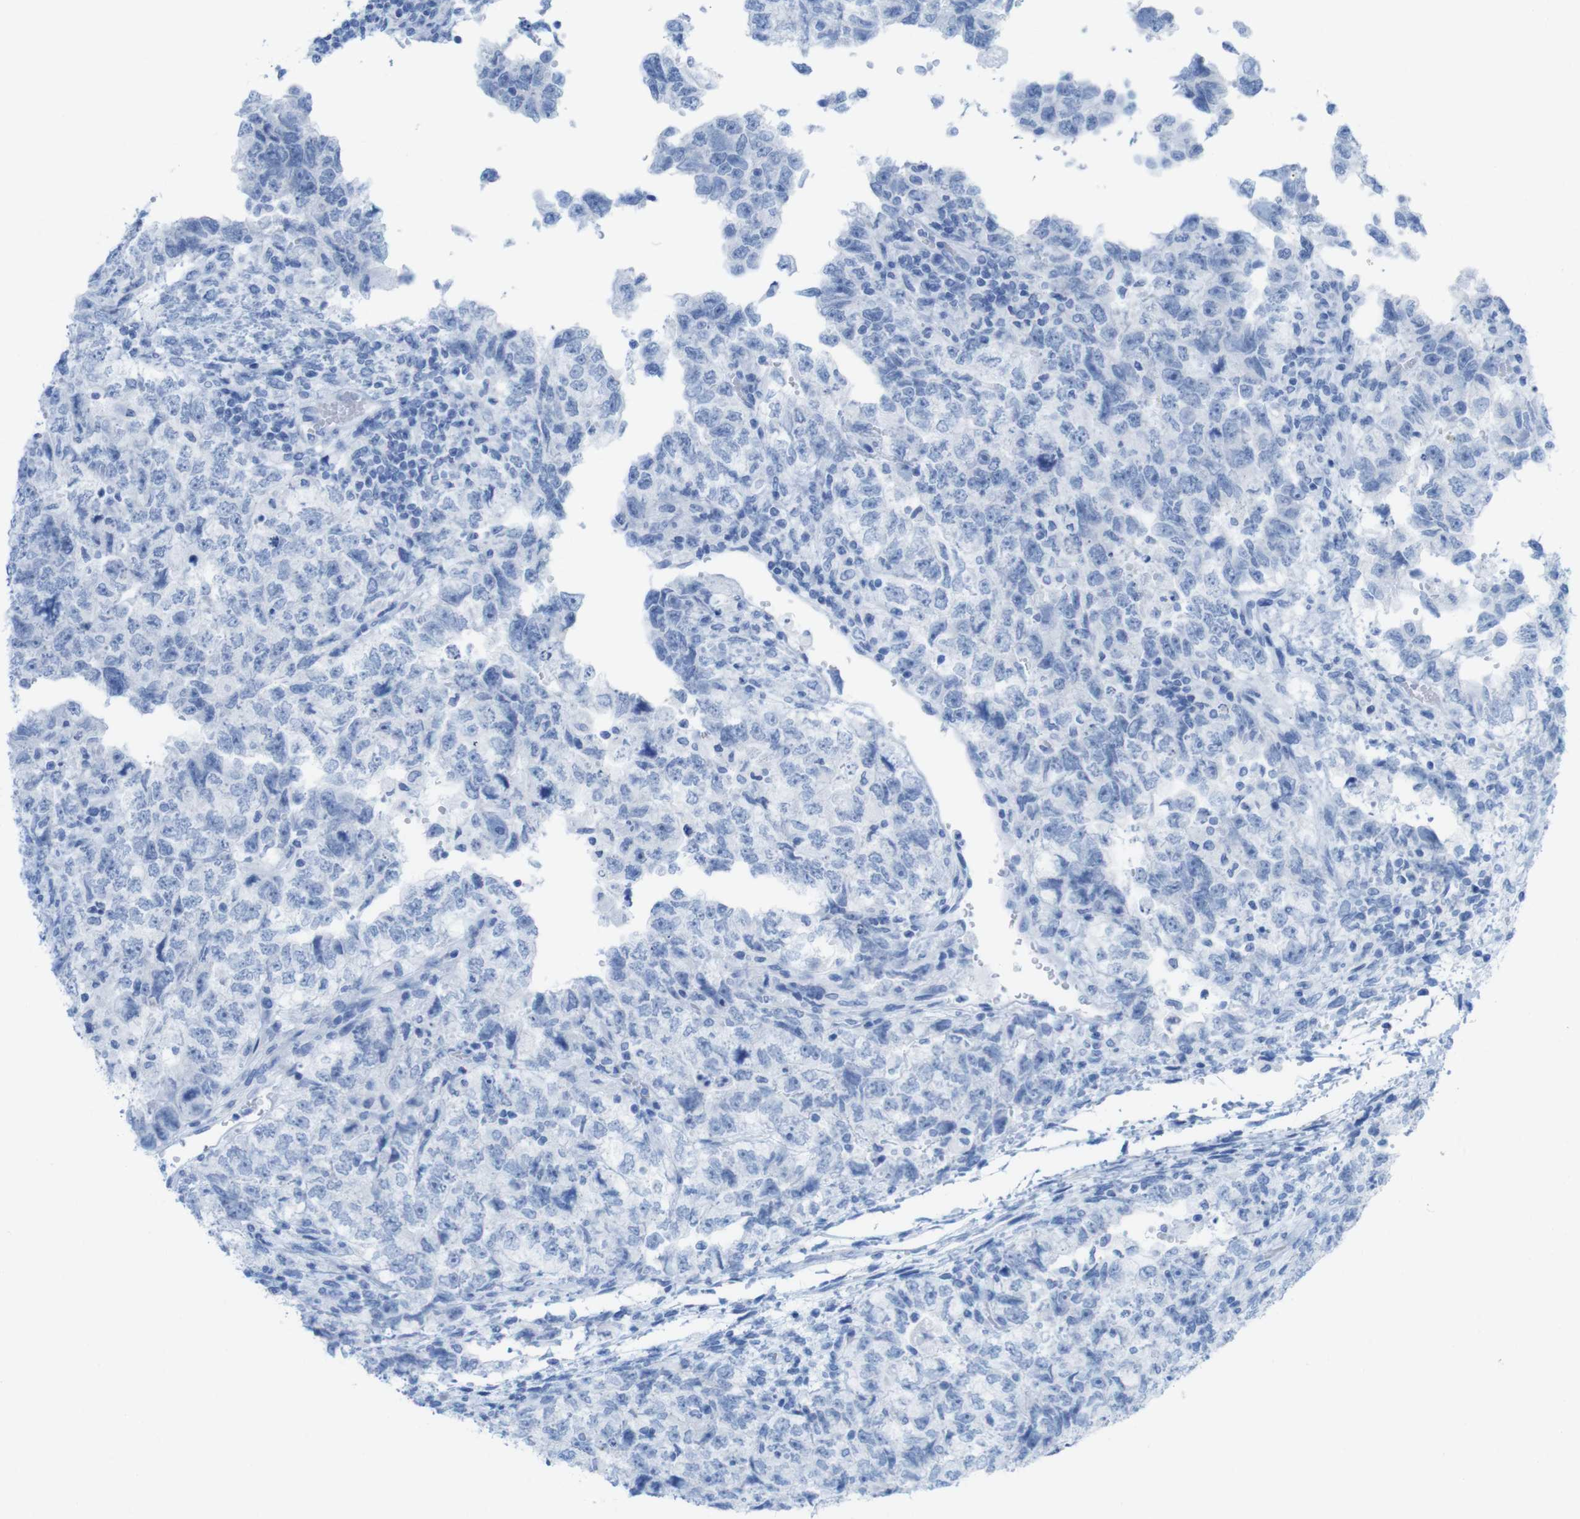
{"staining": {"intensity": "negative", "quantity": "none", "location": "none"}, "tissue": "testis cancer", "cell_type": "Tumor cells", "image_type": "cancer", "snomed": [{"axis": "morphology", "description": "Carcinoma, Embryonal, NOS"}, {"axis": "topography", "description": "Testis"}], "caption": "There is no significant positivity in tumor cells of testis cancer (embryonal carcinoma). (Immunohistochemistry, brightfield microscopy, high magnification).", "gene": "MYH7", "patient": {"sex": "male", "age": 36}}